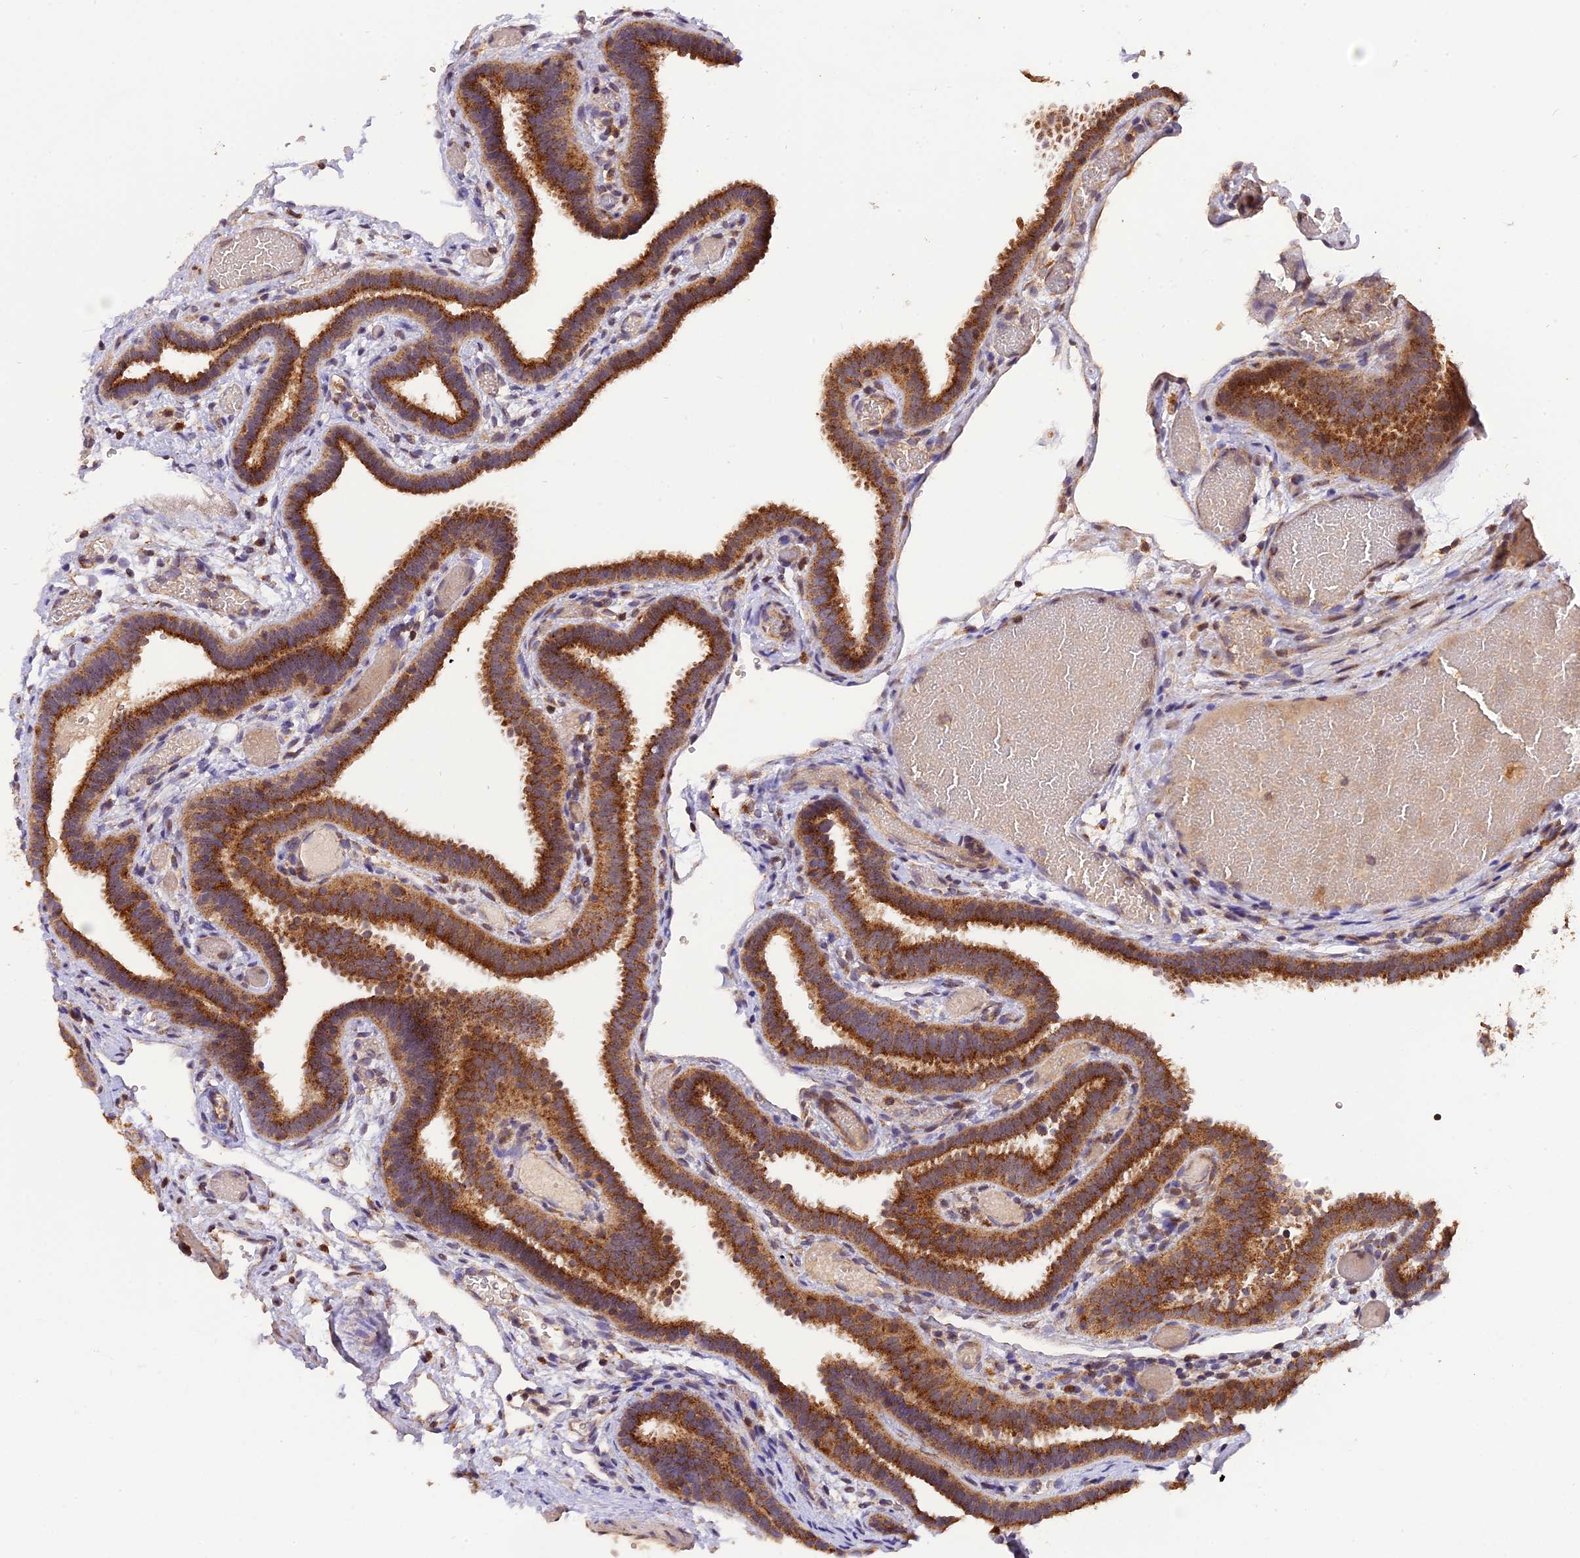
{"staining": {"intensity": "strong", "quantity": ">75%", "location": "cytoplasmic/membranous"}, "tissue": "fallopian tube", "cell_type": "Glandular cells", "image_type": "normal", "snomed": [{"axis": "morphology", "description": "Normal tissue, NOS"}, {"axis": "topography", "description": "Fallopian tube"}], "caption": "Protein staining of benign fallopian tube exhibits strong cytoplasmic/membranous positivity in approximately >75% of glandular cells.", "gene": "PEX3", "patient": {"sex": "female", "age": 37}}